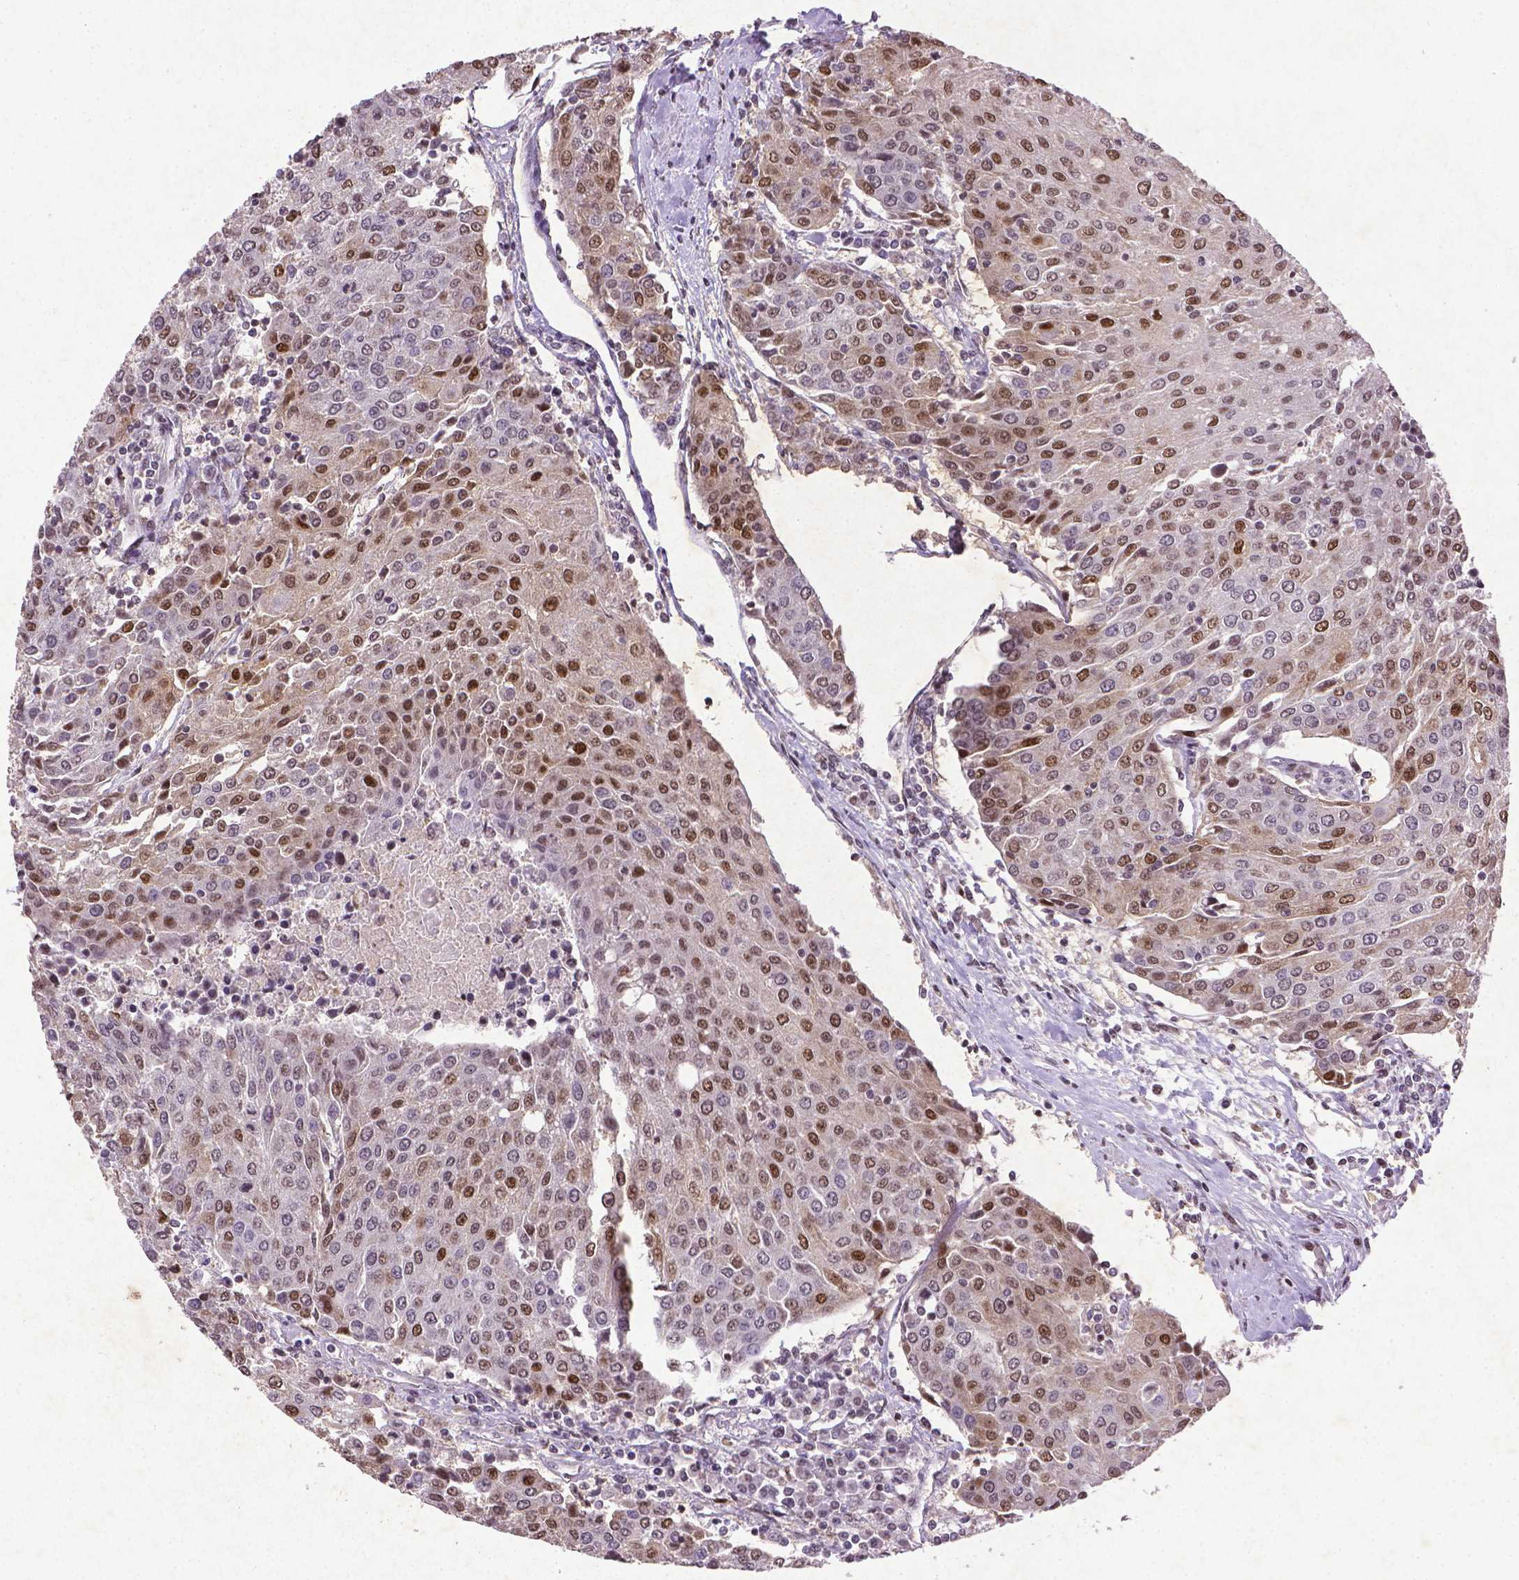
{"staining": {"intensity": "moderate", "quantity": ">75%", "location": "nuclear"}, "tissue": "urothelial cancer", "cell_type": "Tumor cells", "image_type": "cancer", "snomed": [{"axis": "morphology", "description": "Urothelial carcinoma, High grade"}, {"axis": "topography", "description": "Urinary bladder"}], "caption": "This histopathology image shows immunohistochemistry staining of human urothelial carcinoma (high-grade), with medium moderate nuclear expression in about >75% of tumor cells.", "gene": "CDKN1A", "patient": {"sex": "female", "age": 85}}